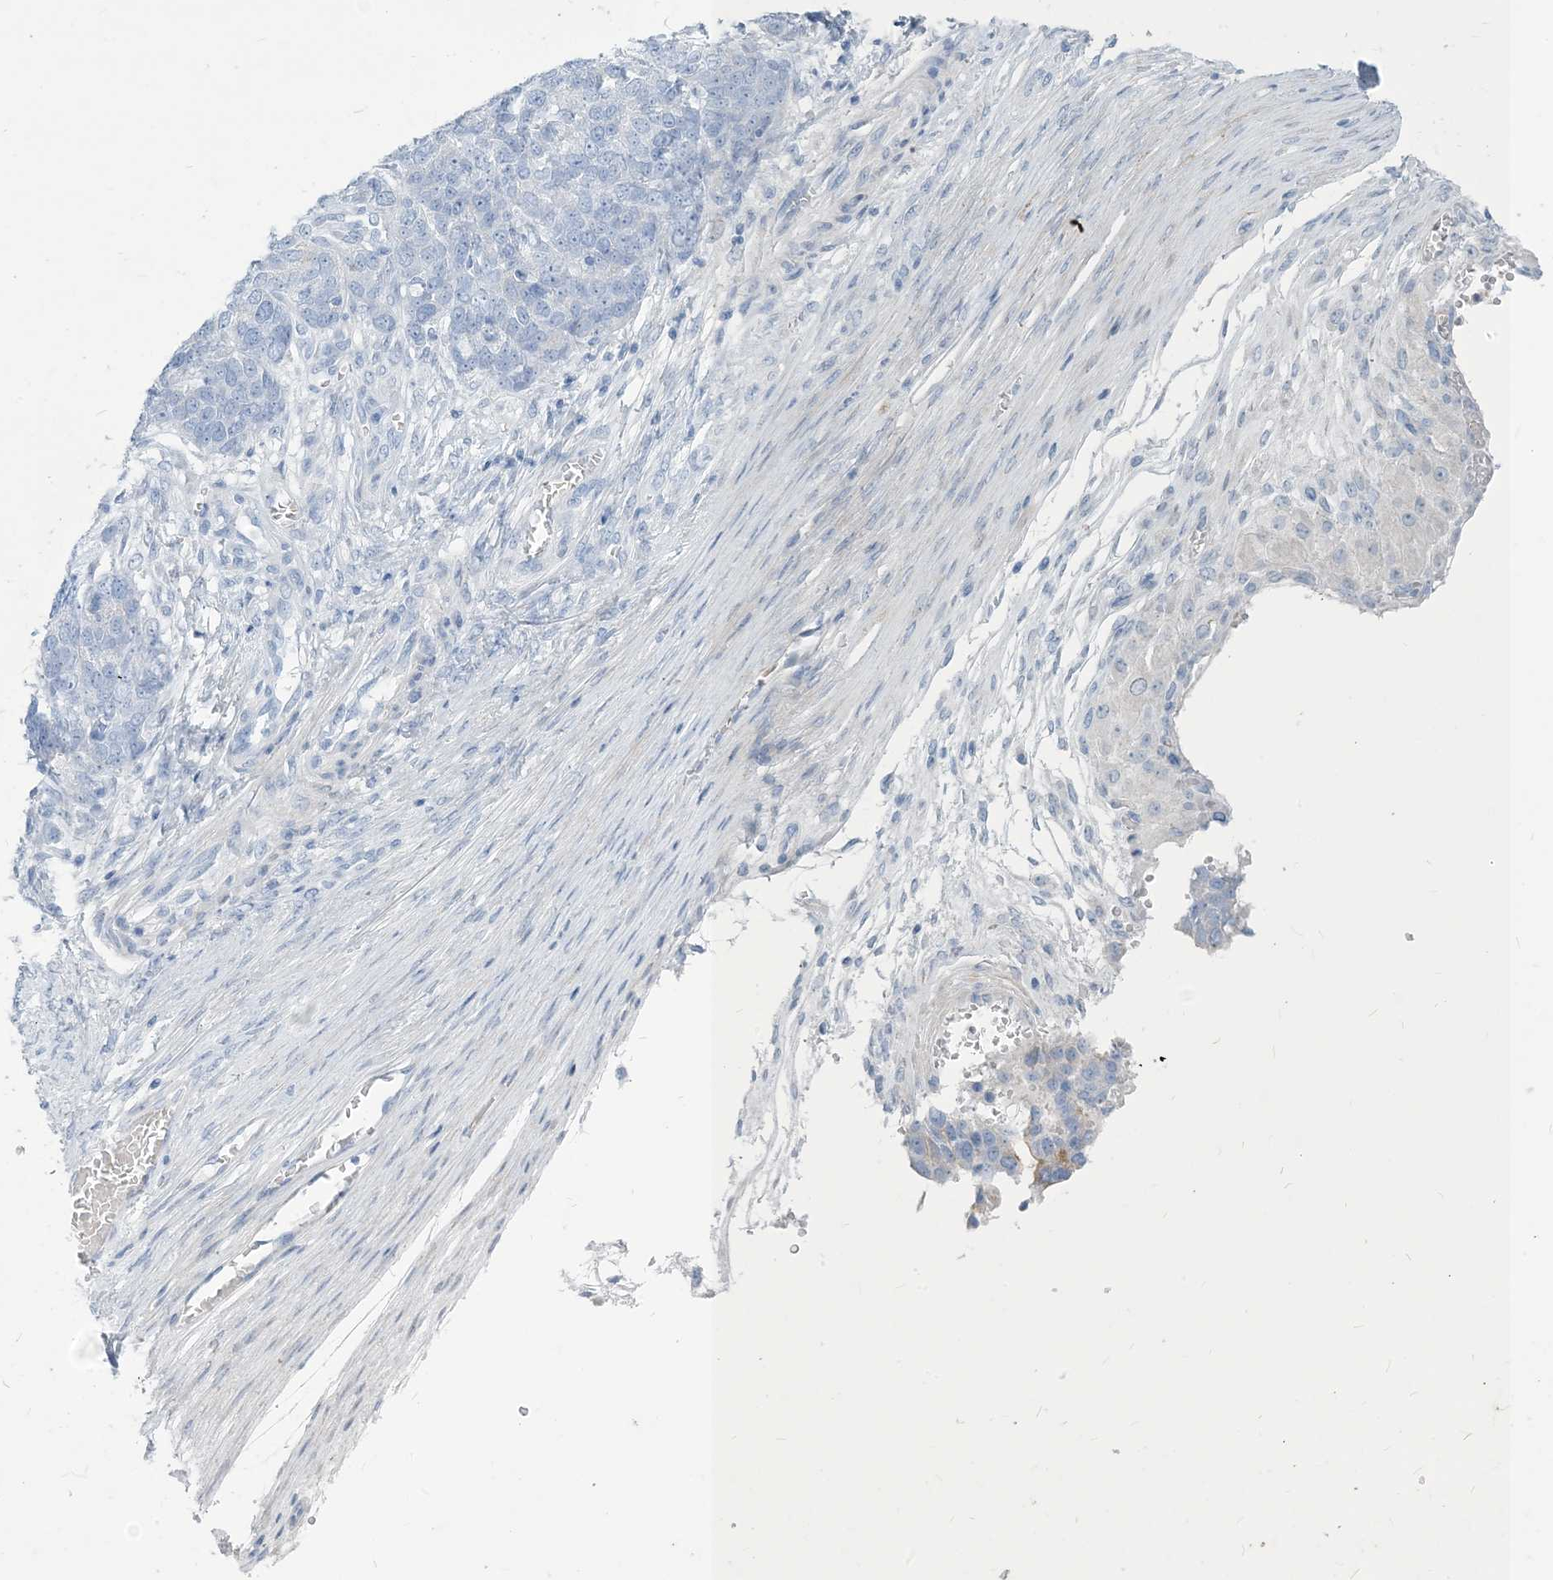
{"staining": {"intensity": "negative", "quantity": "none", "location": "none"}, "tissue": "ovarian cancer", "cell_type": "Tumor cells", "image_type": "cancer", "snomed": [{"axis": "morphology", "description": "Cystadenocarcinoma, serous, NOS"}, {"axis": "topography", "description": "Ovary"}], "caption": "High power microscopy image of an immunohistochemistry photomicrograph of ovarian serous cystadenocarcinoma, revealing no significant positivity in tumor cells.", "gene": "MOXD1", "patient": {"sex": "female", "age": 44}}